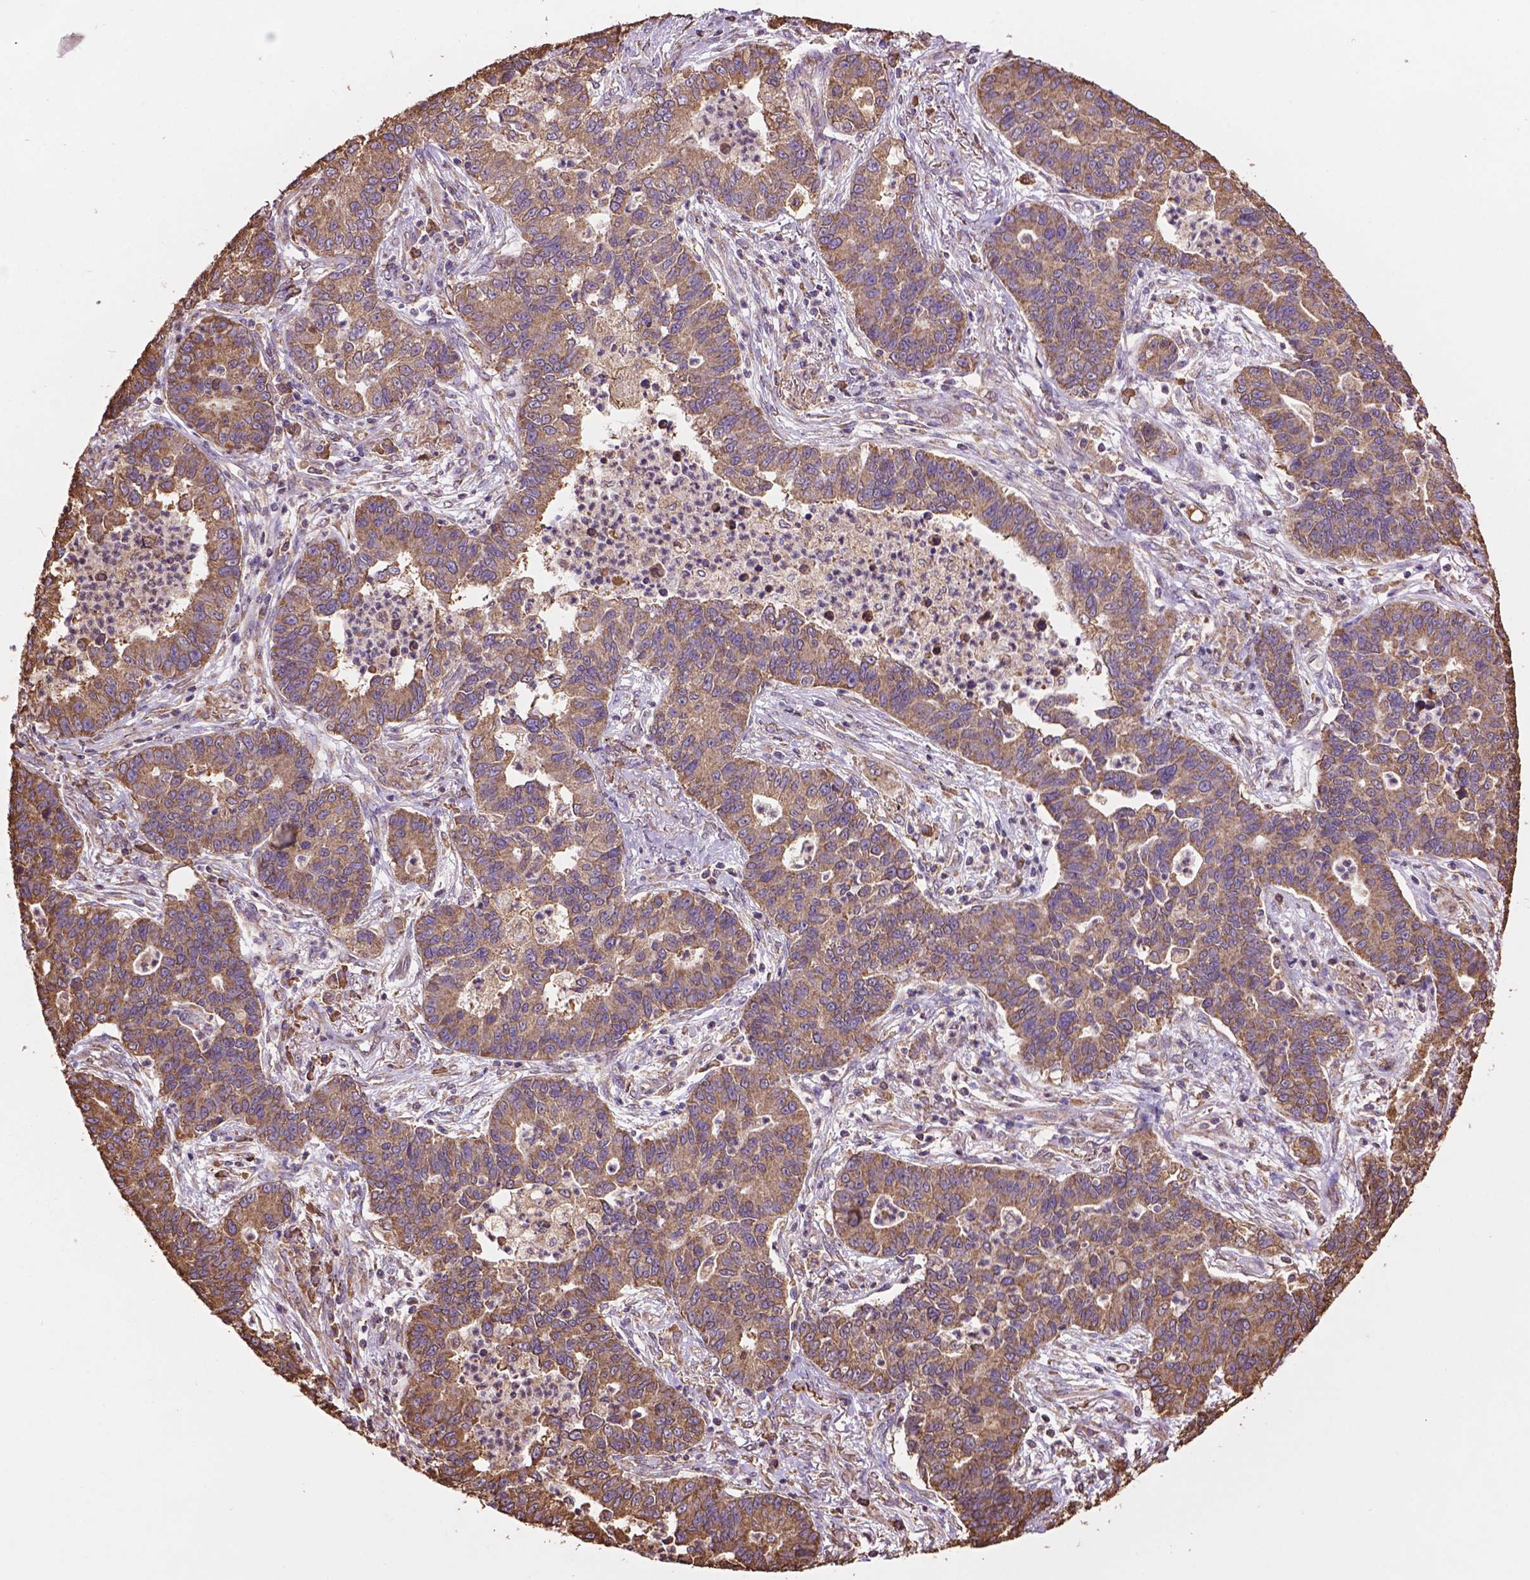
{"staining": {"intensity": "moderate", "quantity": ">75%", "location": "cytoplasmic/membranous"}, "tissue": "lung cancer", "cell_type": "Tumor cells", "image_type": "cancer", "snomed": [{"axis": "morphology", "description": "Adenocarcinoma, NOS"}, {"axis": "topography", "description": "Lung"}], "caption": "Human lung cancer (adenocarcinoma) stained with a protein marker displays moderate staining in tumor cells.", "gene": "PPP2R5E", "patient": {"sex": "female", "age": 57}}